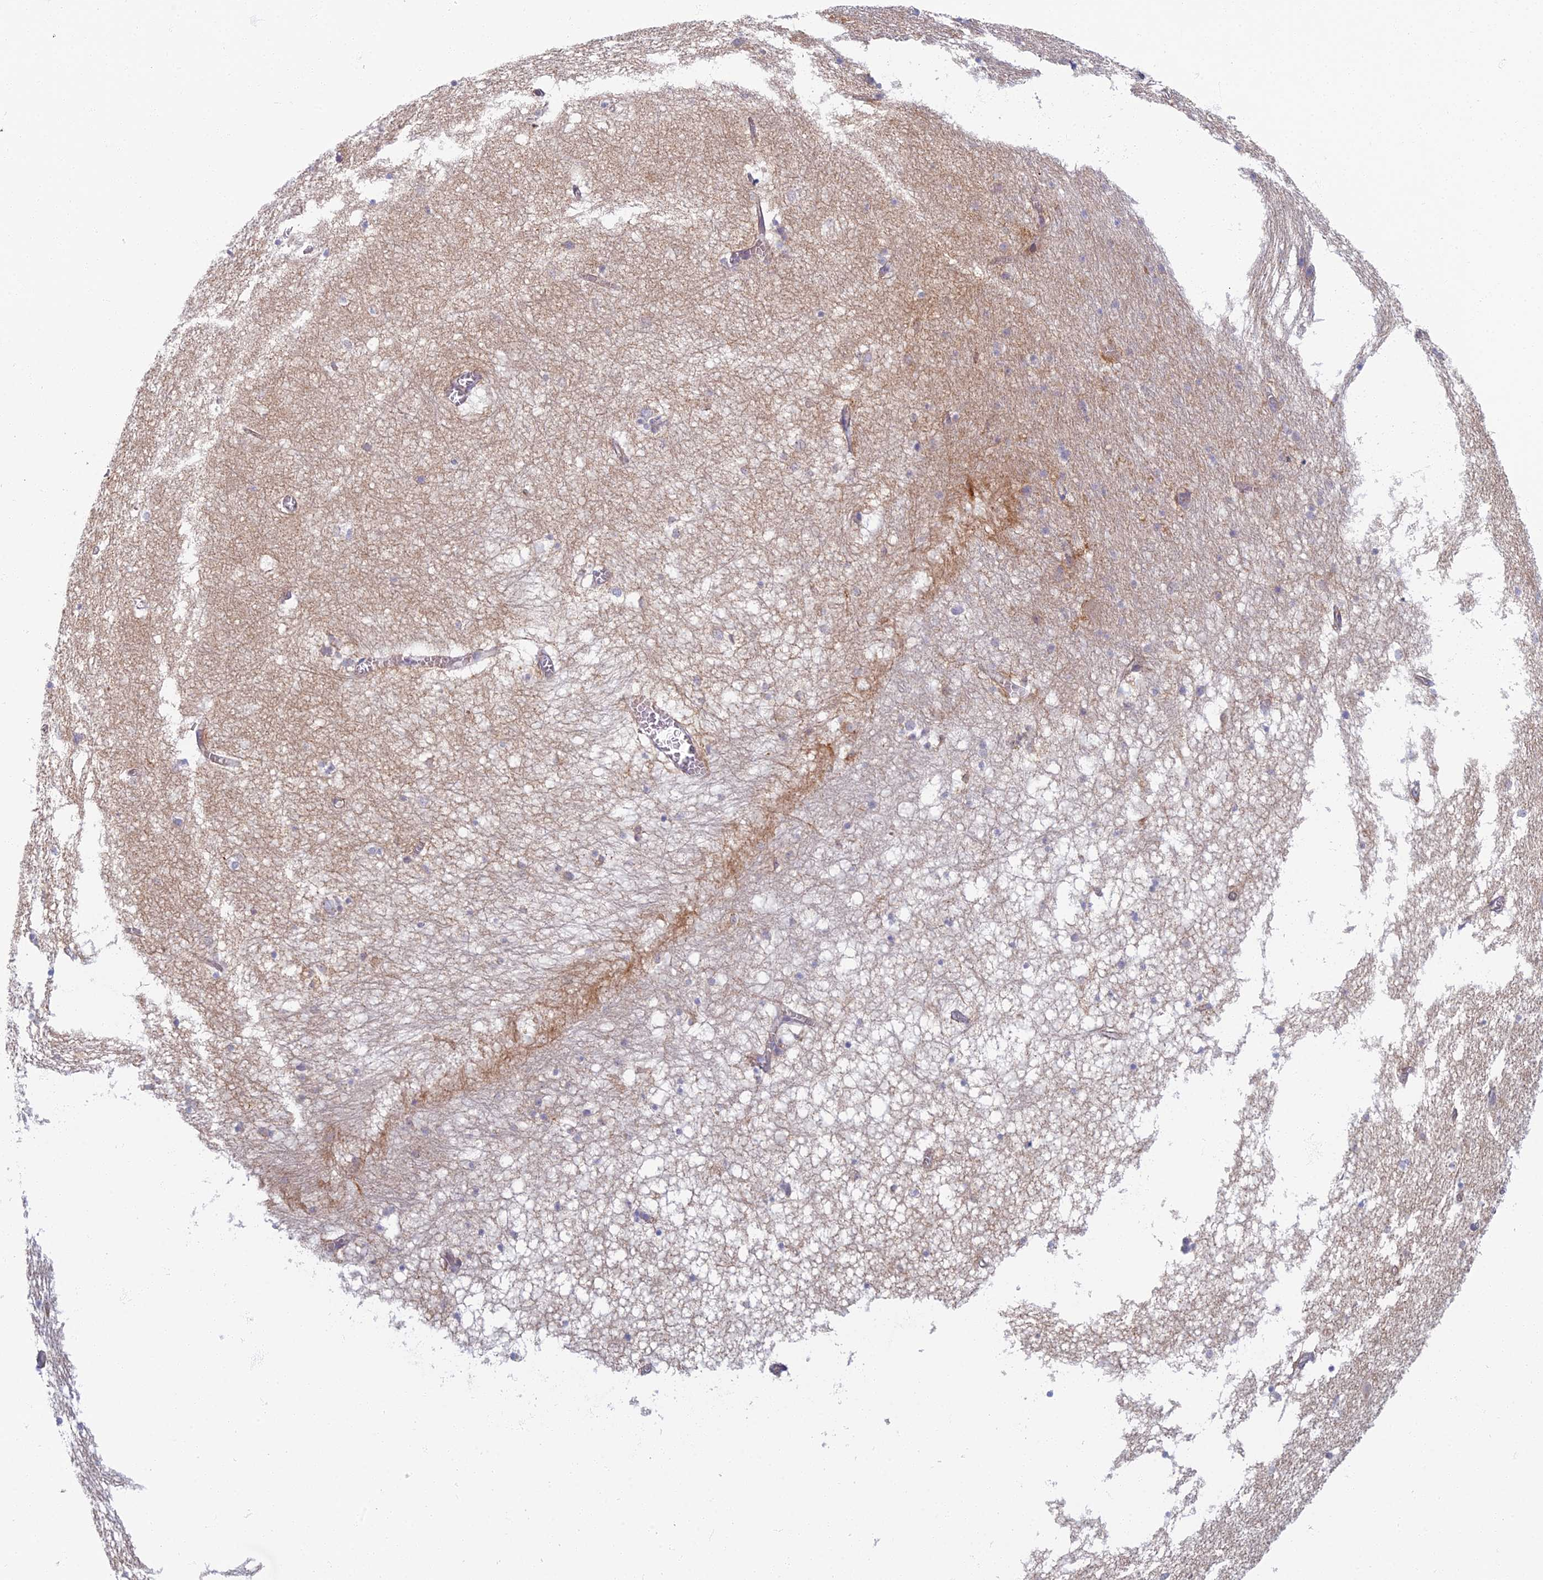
{"staining": {"intensity": "weak", "quantity": "<25%", "location": "cytoplasmic/membranous"}, "tissue": "hippocampus", "cell_type": "Glial cells", "image_type": "normal", "snomed": [{"axis": "morphology", "description": "Normal tissue, NOS"}, {"axis": "topography", "description": "Hippocampus"}], "caption": "Immunohistochemical staining of normal human hippocampus shows no significant staining in glial cells.", "gene": "PROX2", "patient": {"sex": "female", "age": 64}}